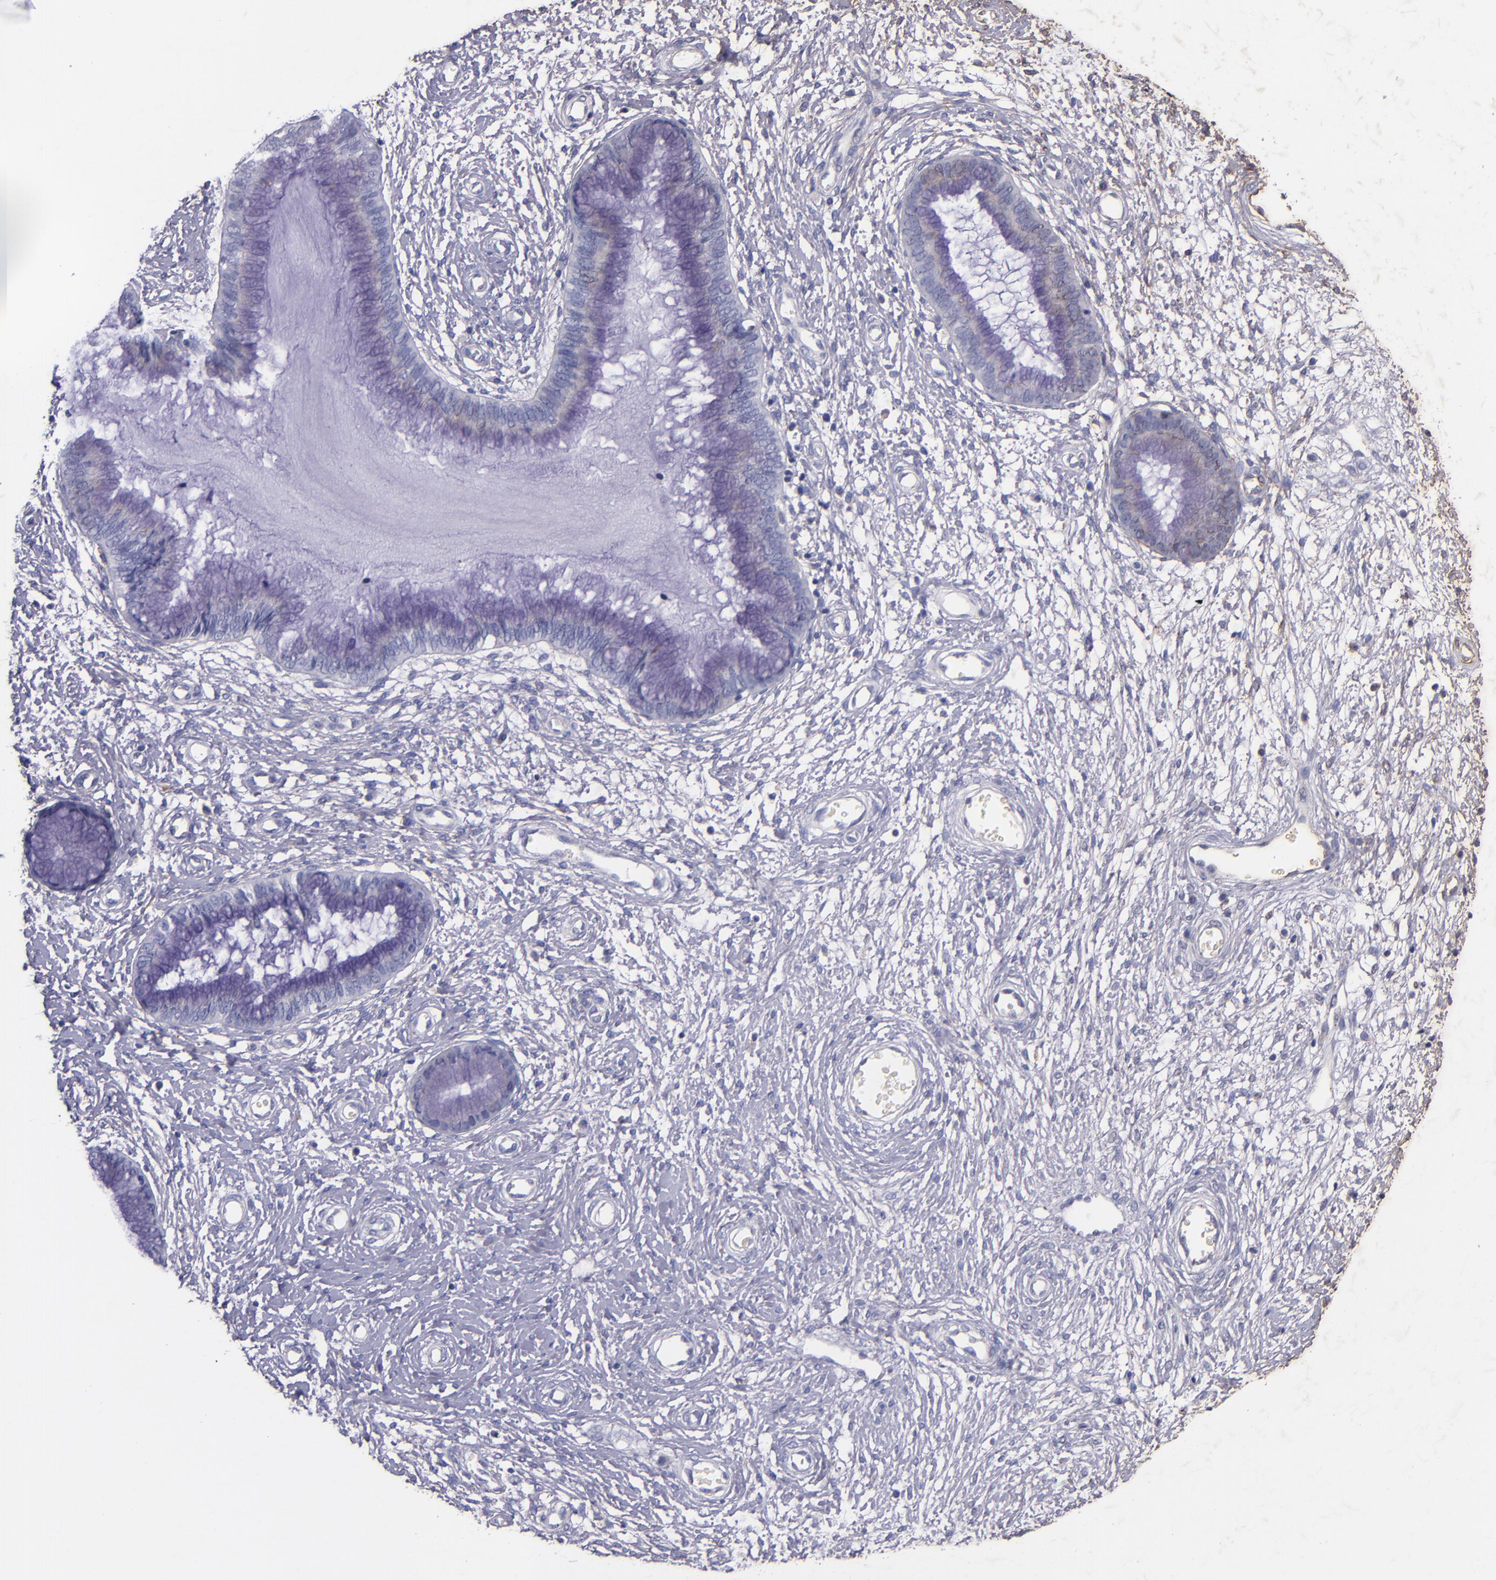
{"staining": {"intensity": "negative", "quantity": "none", "location": "none"}, "tissue": "cervix", "cell_type": "Glandular cells", "image_type": "normal", "snomed": [{"axis": "morphology", "description": "Normal tissue, NOS"}, {"axis": "topography", "description": "Cervix"}], "caption": "DAB (3,3'-diaminobenzidine) immunohistochemical staining of unremarkable cervix displays no significant staining in glandular cells.", "gene": "IVL", "patient": {"sex": "female", "age": 55}}